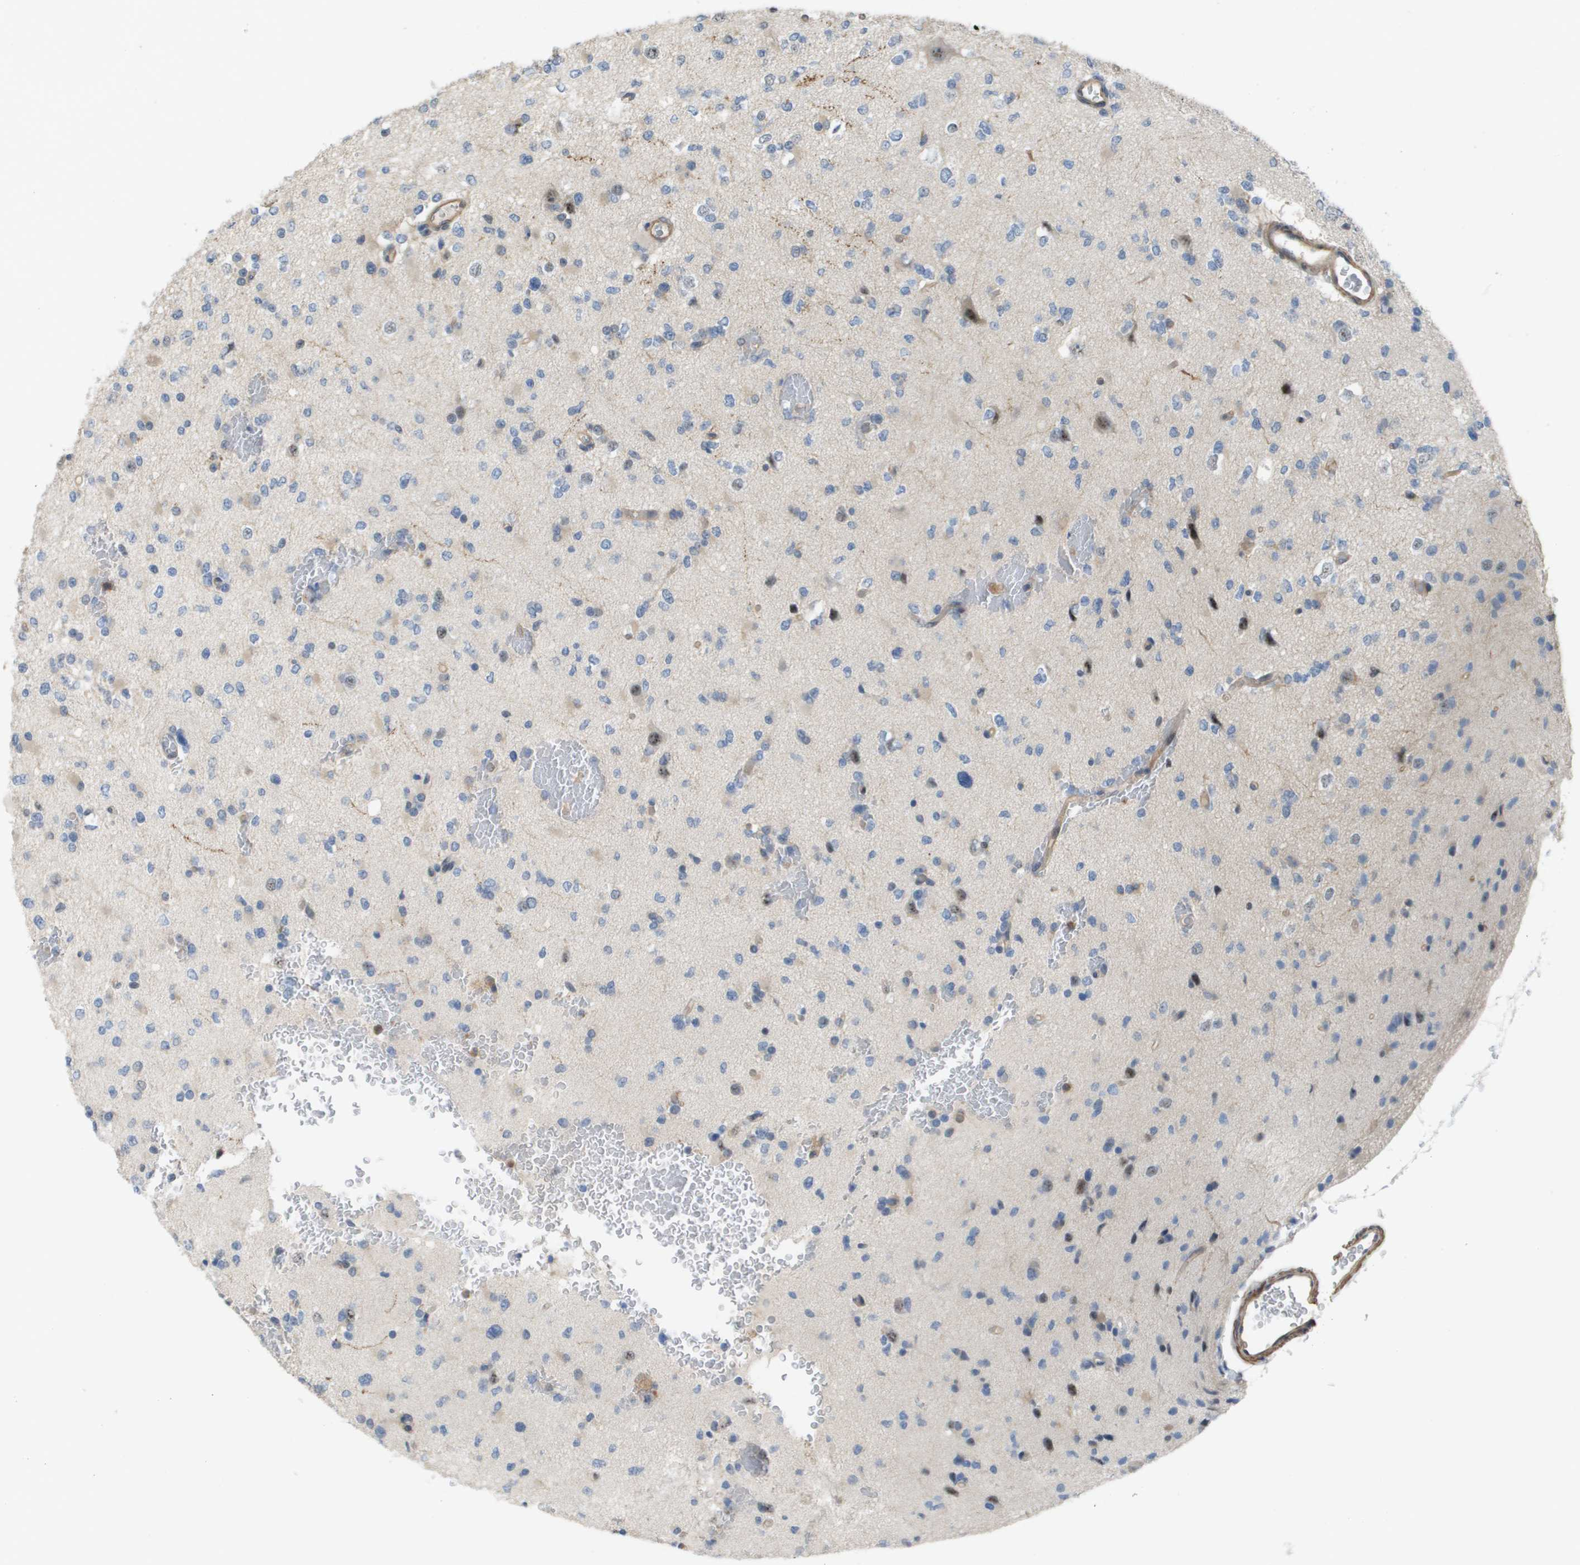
{"staining": {"intensity": "negative", "quantity": "none", "location": "none"}, "tissue": "glioma", "cell_type": "Tumor cells", "image_type": "cancer", "snomed": [{"axis": "morphology", "description": "Glioma, malignant, Low grade"}, {"axis": "topography", "description": "Brain"}], "caption": "High power microscopy micrograph of an immunohistochemistry (IHC) photomicrograph of glioma, revealing no significant expression in tumor cells.", "gene": "RNF112", "patient": {"sex": "female", "age": 22}}